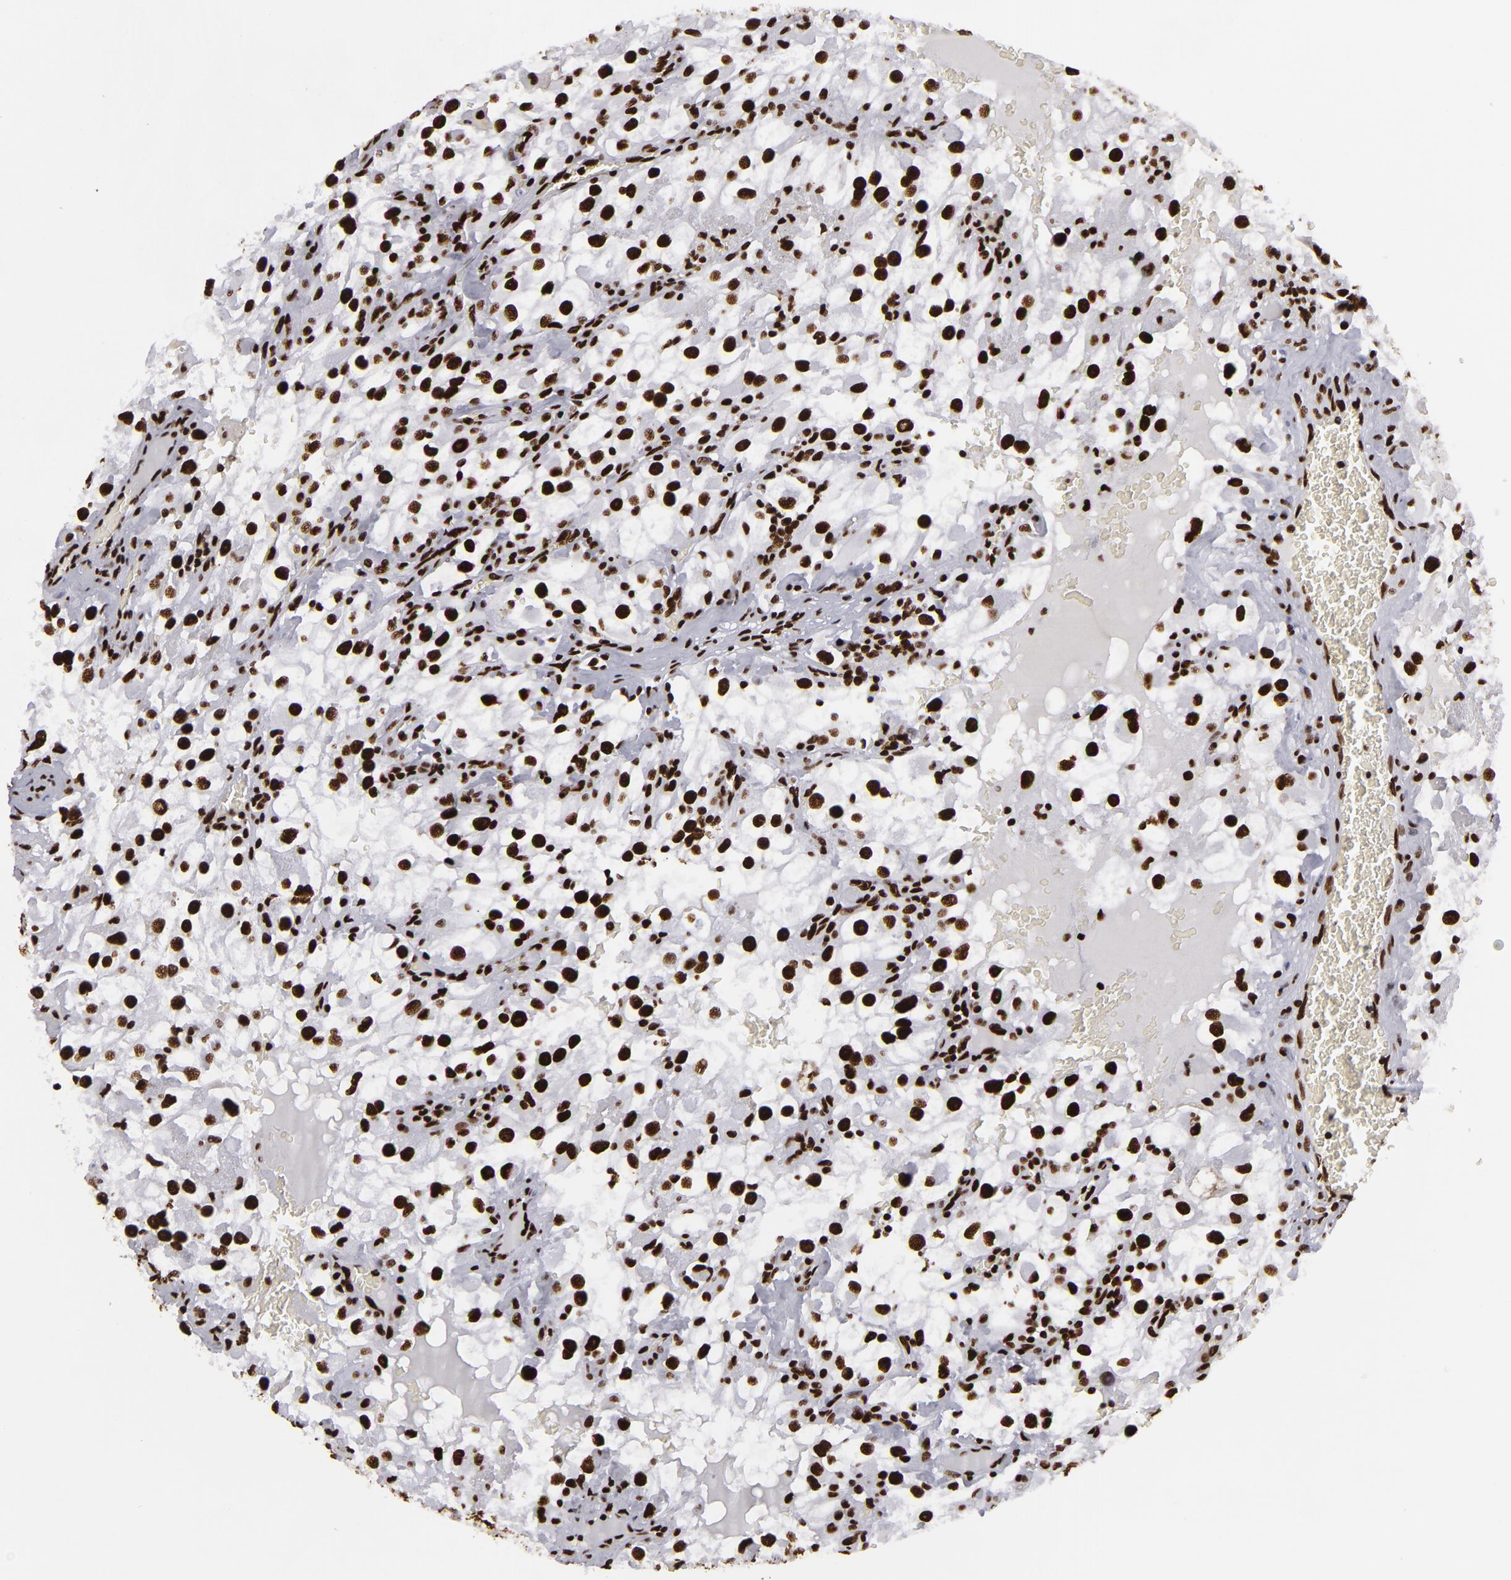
{"staining": {"intensity": "moderate", "quantity": ">75%", "location": "nuclear"}, "tissue": "renal cancer", "cell_type": "Tumor cells", "image_type": "cancer", "snomed": [{"axis": "morphology", "description": "Adenocarcinoma, NOS"}, {"axis": "topography", "description": "Kidney"}], "caption": "A medium amount of moderate nuclear expression is appreciated in about >75% of tumor cells in renal adenocarcinoma tissue.", "gene": "SAFB", "patient": {"sex": "female", "age": 52}}